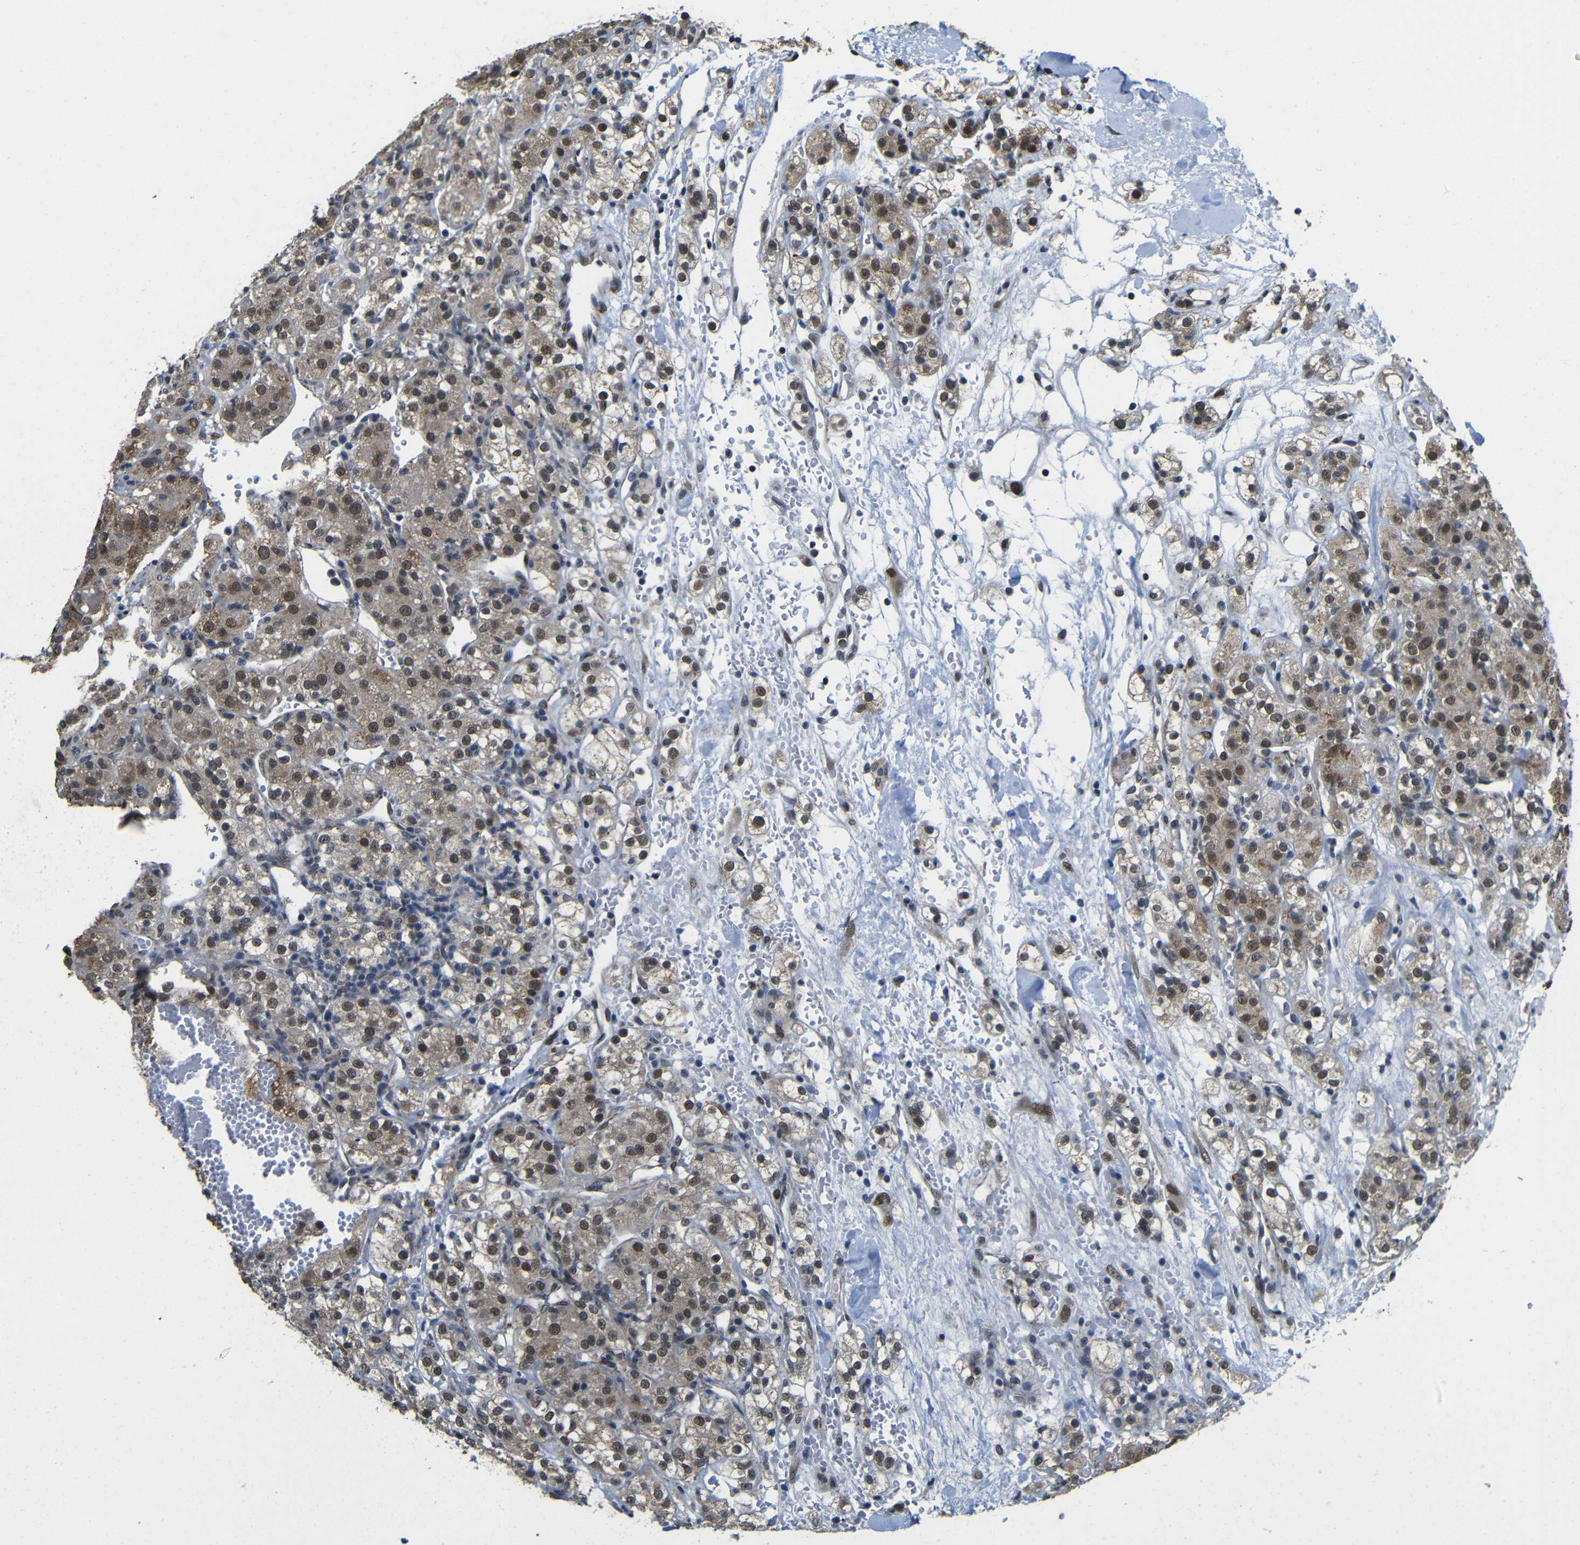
{"staining": {"intensity": "weak", "quantity": "25%-75%", "location": "cytoplasmic/membranous,nuclear"}, "tissue": "renal cancer", "cell_type": "Tumor cells", "image_type": "cancer", "snomed": [{"axis": "morphology", "description": "Normal tissue, NOS"}, {"axis": "morphology", "description": "Adenocarcinoma, NOS"}, {"axis": "topography", "description": "Kidney"}], "caption": "Immunohistochemical staining of renal cancer (adenocarcinoma) reveals weak cytoplasmic/membranous and nuclear protein positivity in about 25%-75% of tumor cells.", "gene": "FAM172A", "patient": {"sex": "male", "age": 61}}